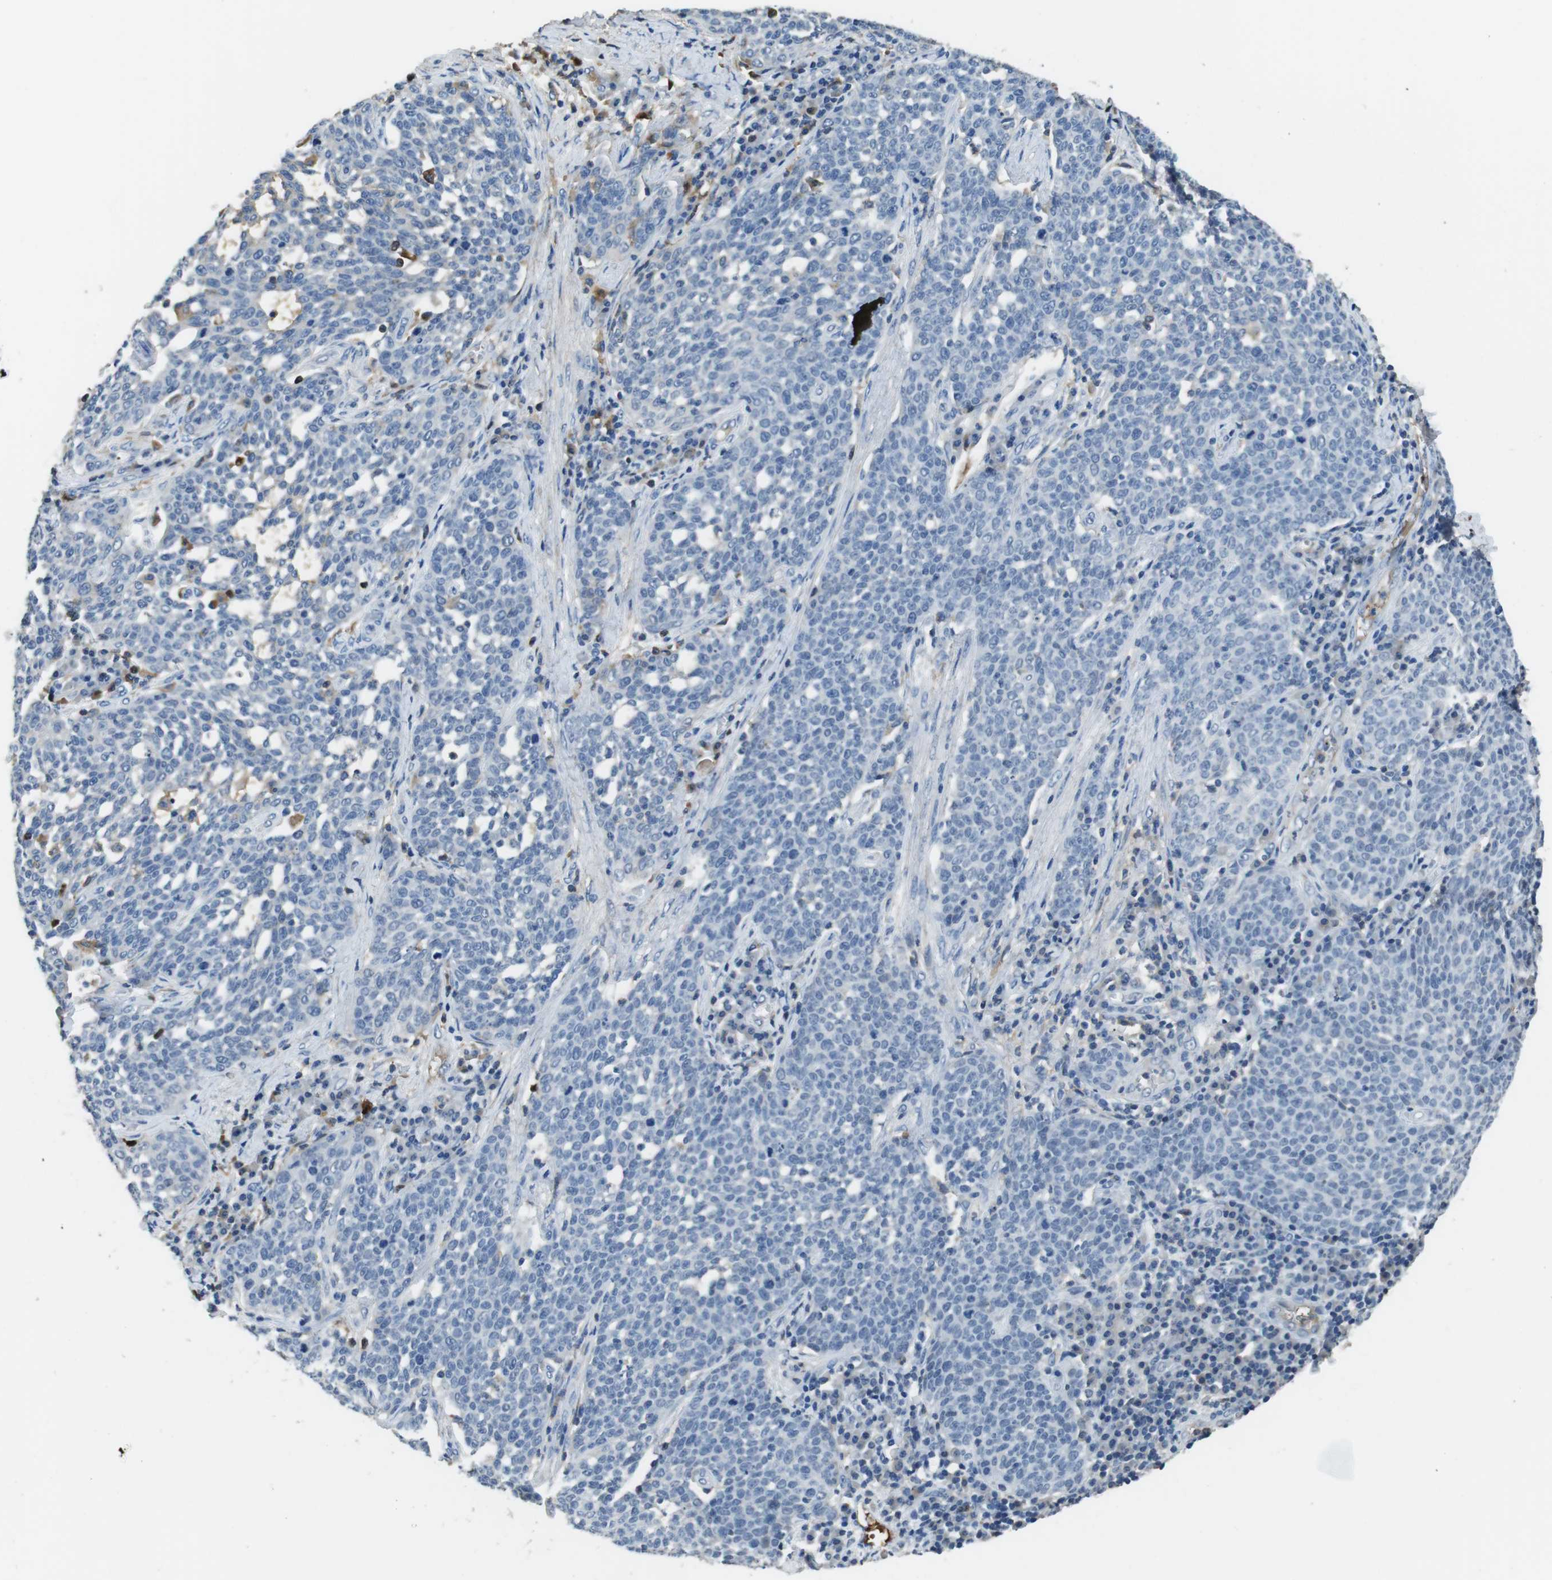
{"staining": {"intensity": "negative", "quantity": "none", "location": "none"}, "tissue": "cervical cancer", "cell_type": "Tumor cells", "image_type": "cancer", "snomed": [{"axis": "morphology", "description": "Squamous cell carcinoma, NOS"}, {"axis": "topography", "description": "Cervix"}], "caption": "Tumor cells show no significant protein positivity in squamous cell carcinoma (cervical).", "gene": "TMPRSS15", "patient": {"sex": "female", "age": 34}}